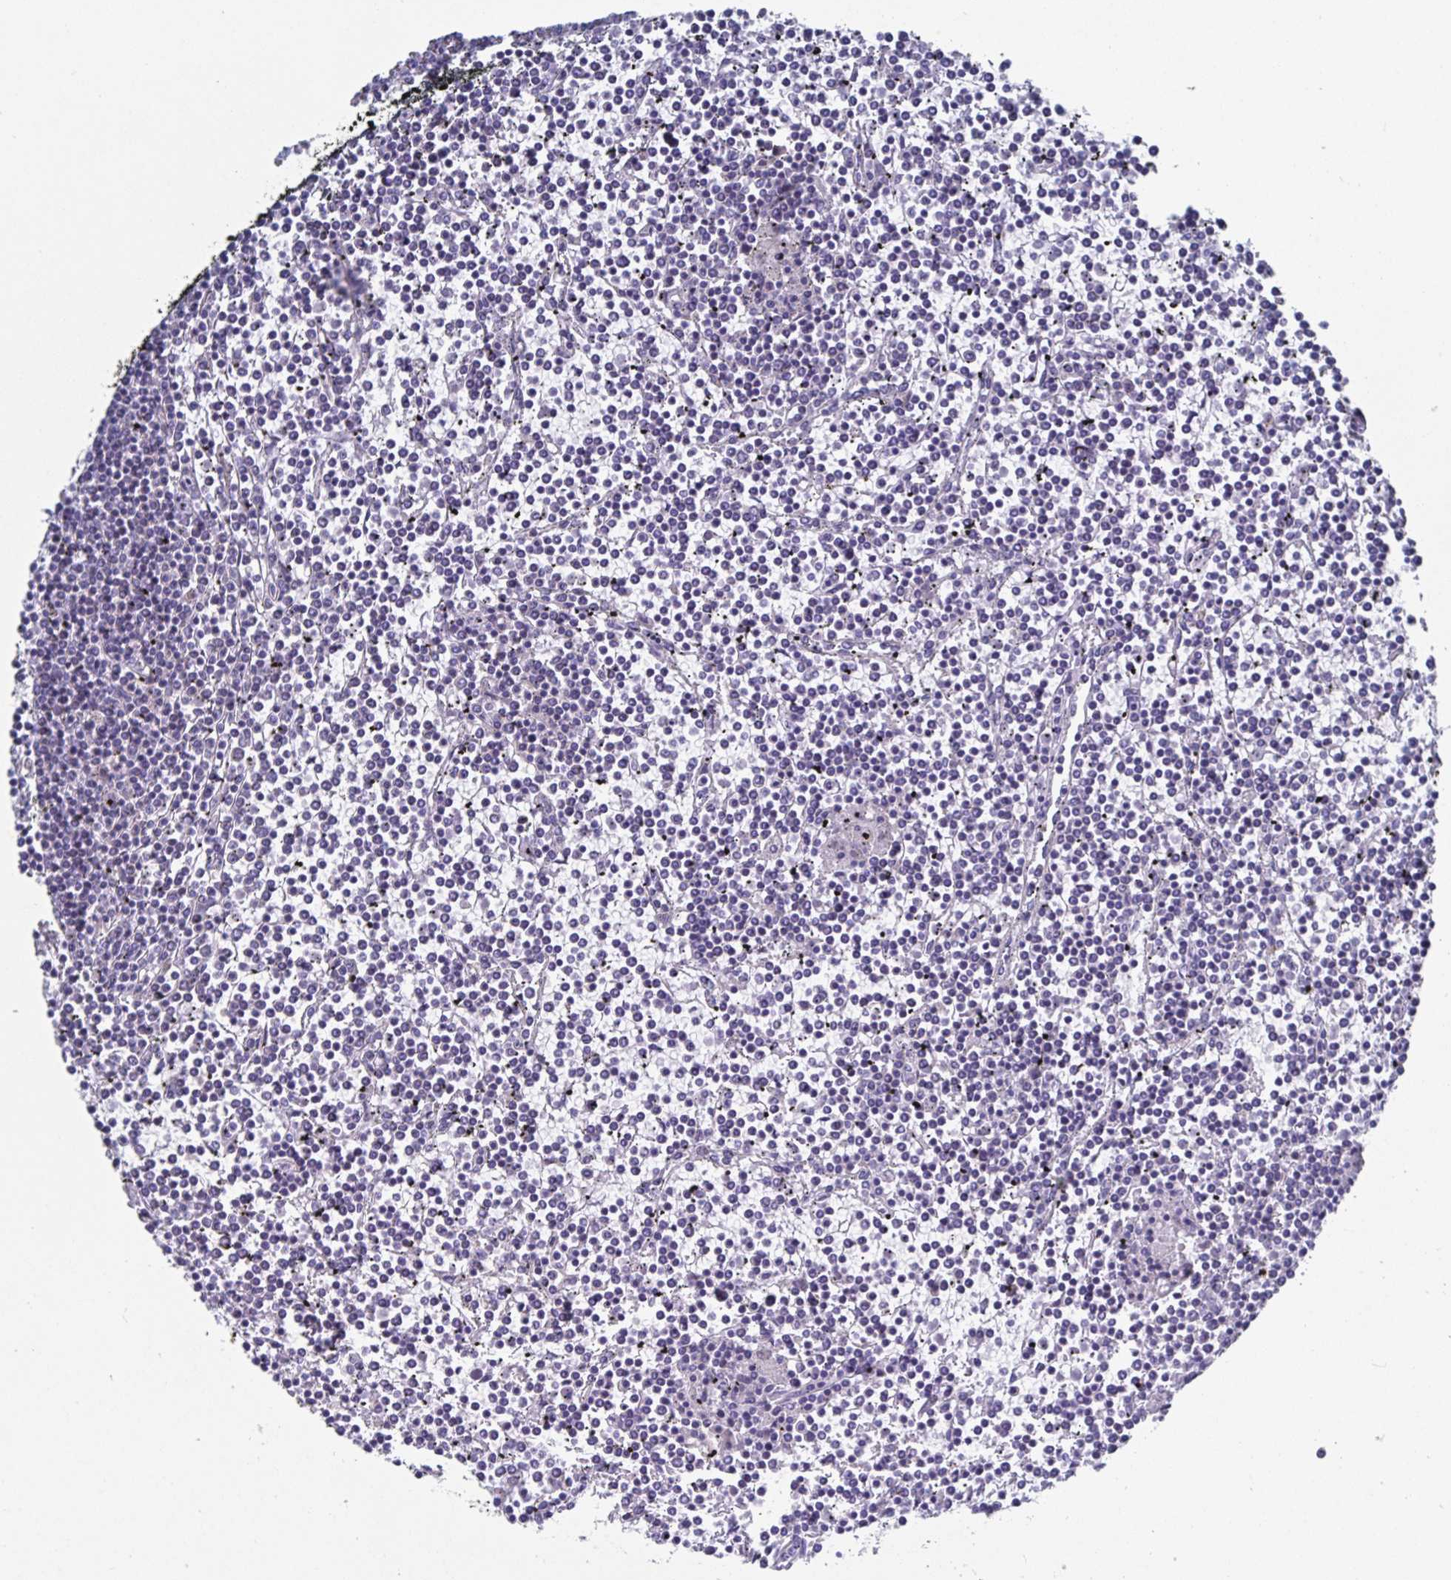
{"staining": {"intensity": "negative", "quantity": "none", "location": "none"}, "tissue": "lymphoma", "cell_type": "Tumor cells", "image_type": "cancer", "snomed": [{"axis": "morphology", "description": "Malignant lymphoma, non-Hodgkin's type, Low grade"}, {"axis": "topography", "description": "Spleen"}], "caption": "This is an immunohistochemistry (IHC) micrograph of lymphoma. There is no expression in tumor cells.", "gene": "ZIK1", "patient": {"sex": "female", "age": 19}}